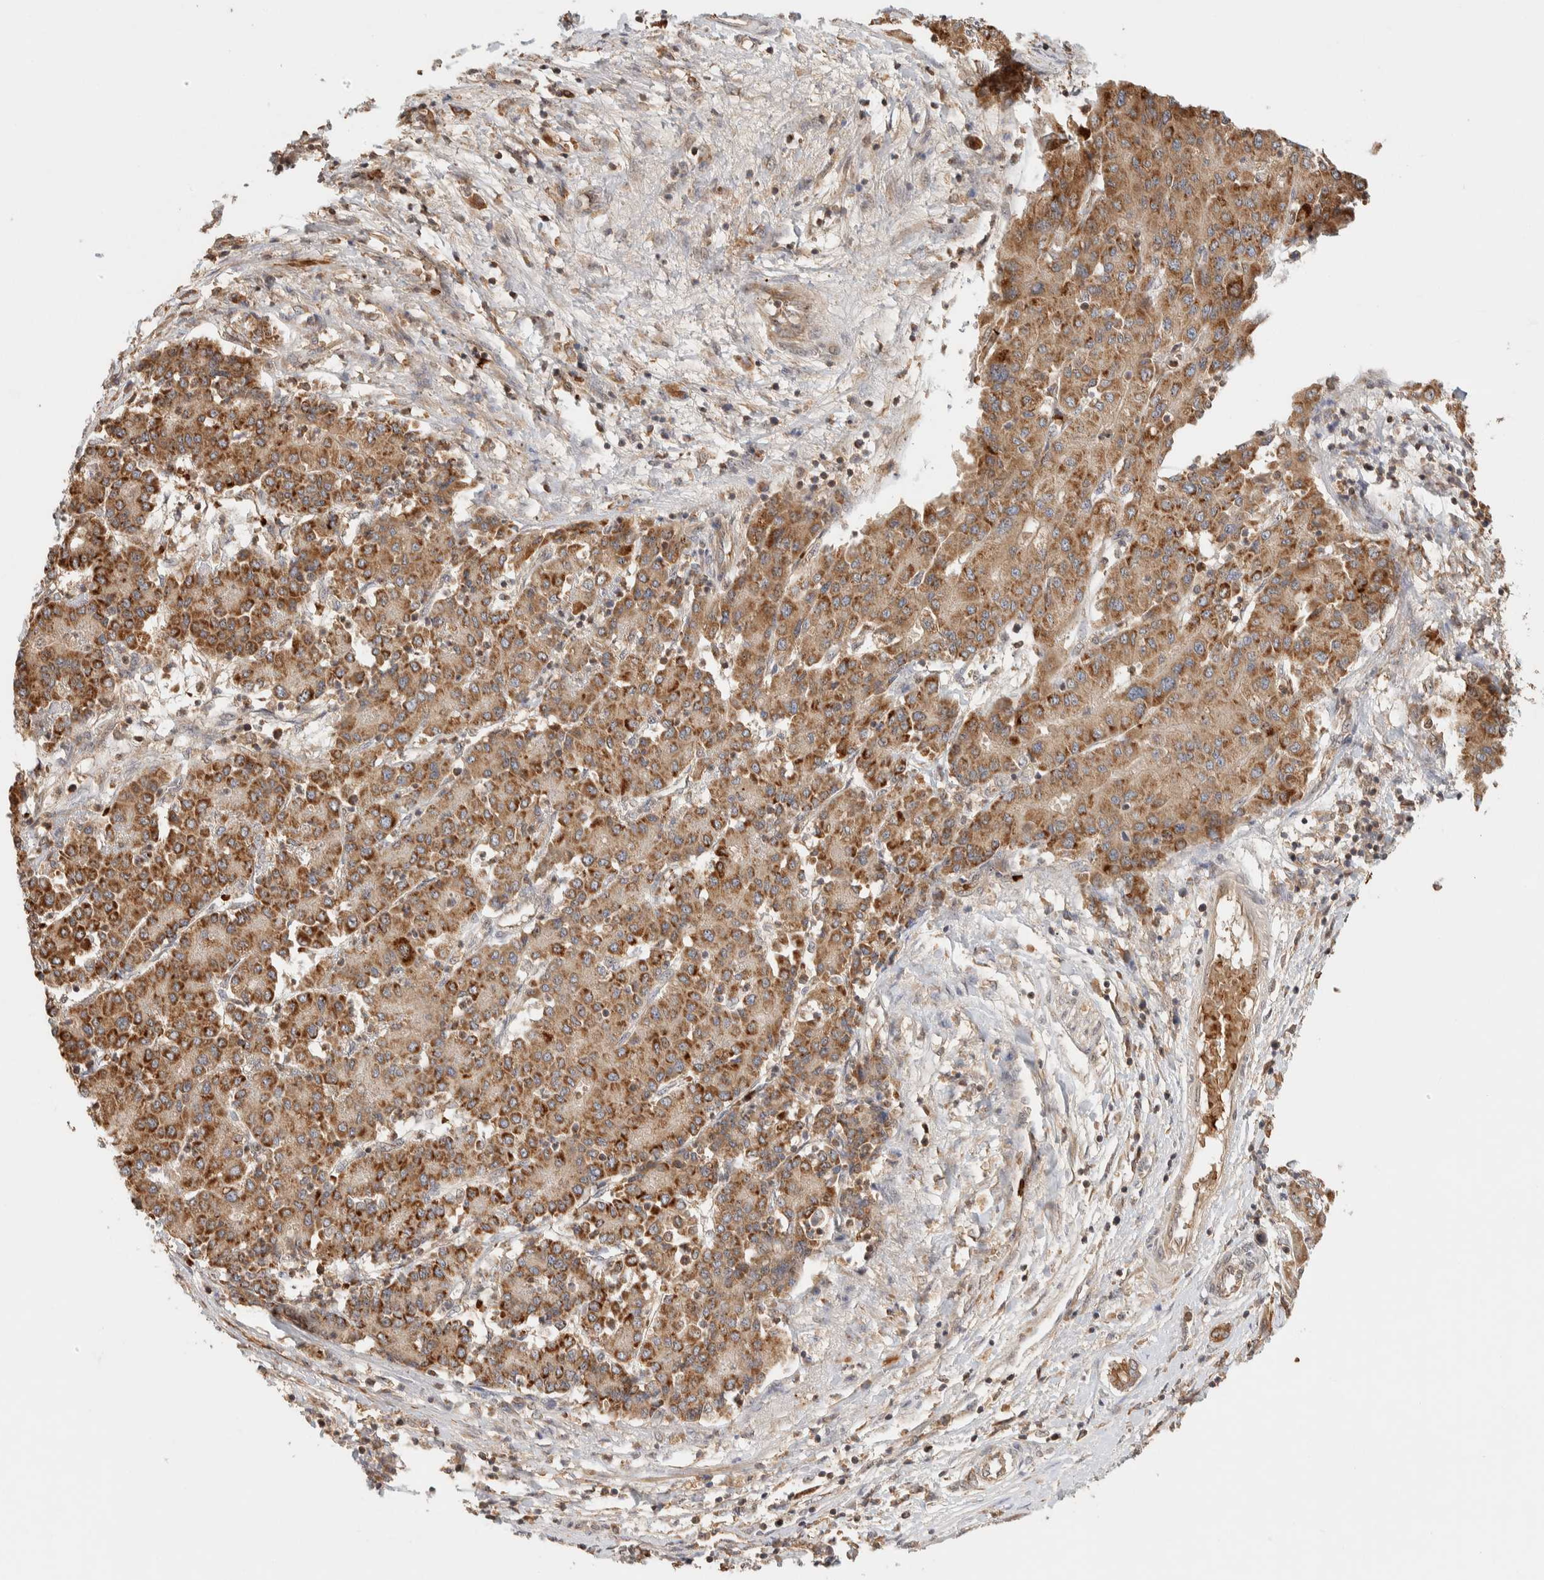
{"staining": {"intensity": "moderate", "quantity": ">75%", "location": "cytoplasmic/membranous"}, "tissue": "liver cancer", "cell_type": "Tumor cells", "image_type": "cancer", "snomed": [{"axis": "morphology", "description": "Carcinoma, Hepatocellular, NOS"}, {"axis": "topography", "description": "Liver"}], "caption": "This is a photomicrograph of IHC staining of liver cancer (hepatocellular carcinoma), which shows moderate staining in the cytoplasmic/membranous of tumor cells.", "gene": "TTI2", "patient": {"sex": "male", "age": 65}}